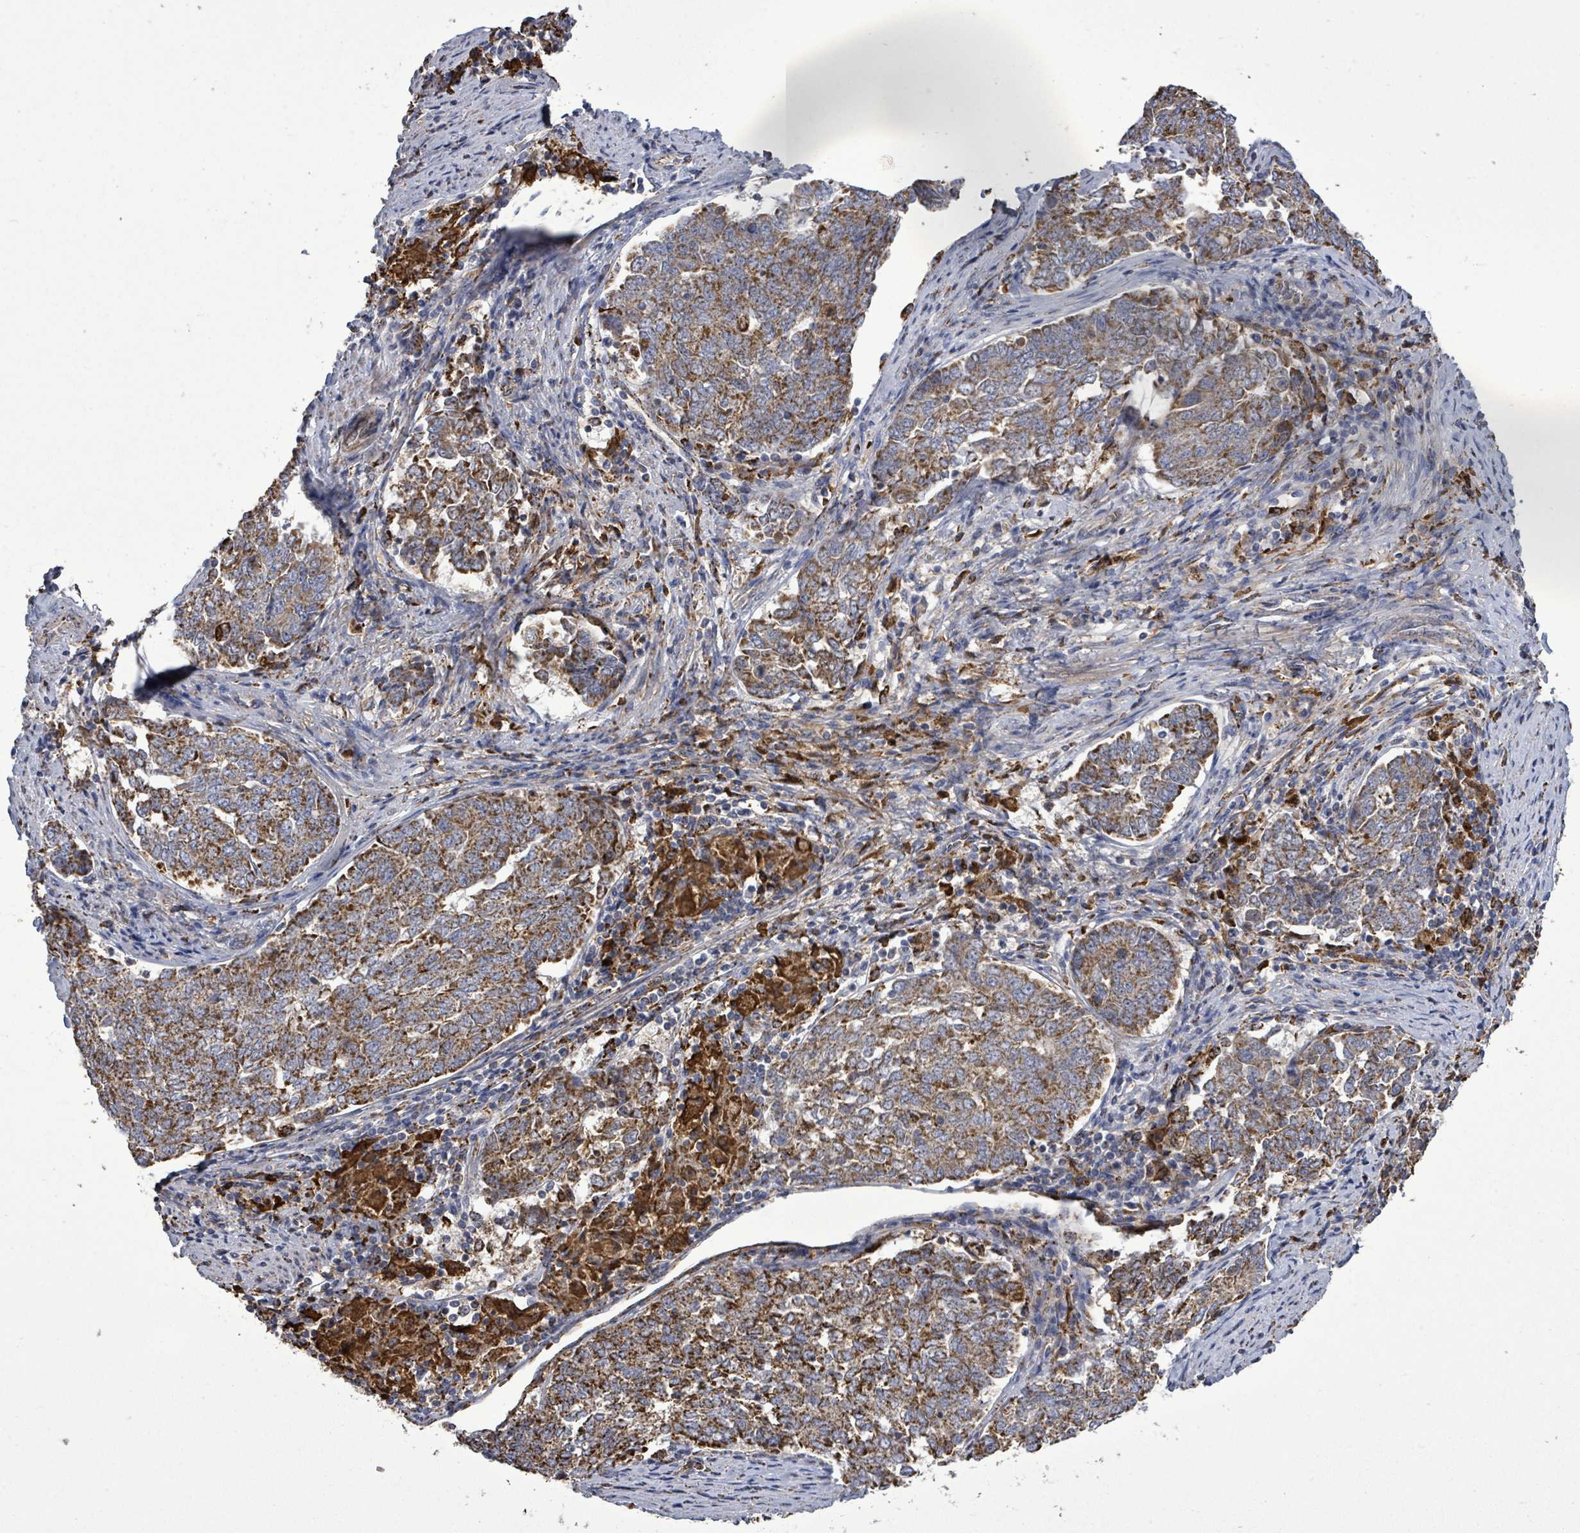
{"staining": {"intensity": "strong", "quantity": ">75%", "location": "cytoplasmic/membranous"}, "tissue": "endometrial cancer", "cell_type": "Tumor cells", "image_type": "cancer", "snomed": [{"axis": "morphology", "description": "Adenocarcinoma, NOS"}, {"axis": "topography", "description": "Endometrium"}], "caption": "Endometrial cancer (adenocarcinoma) stained for a protein (brown) reveals strong cytoplasmic/membranous positive staining in about >75% of tumor cells.", "gene": "MTMR12", "patient": {"sex": "female", "age": 80}}